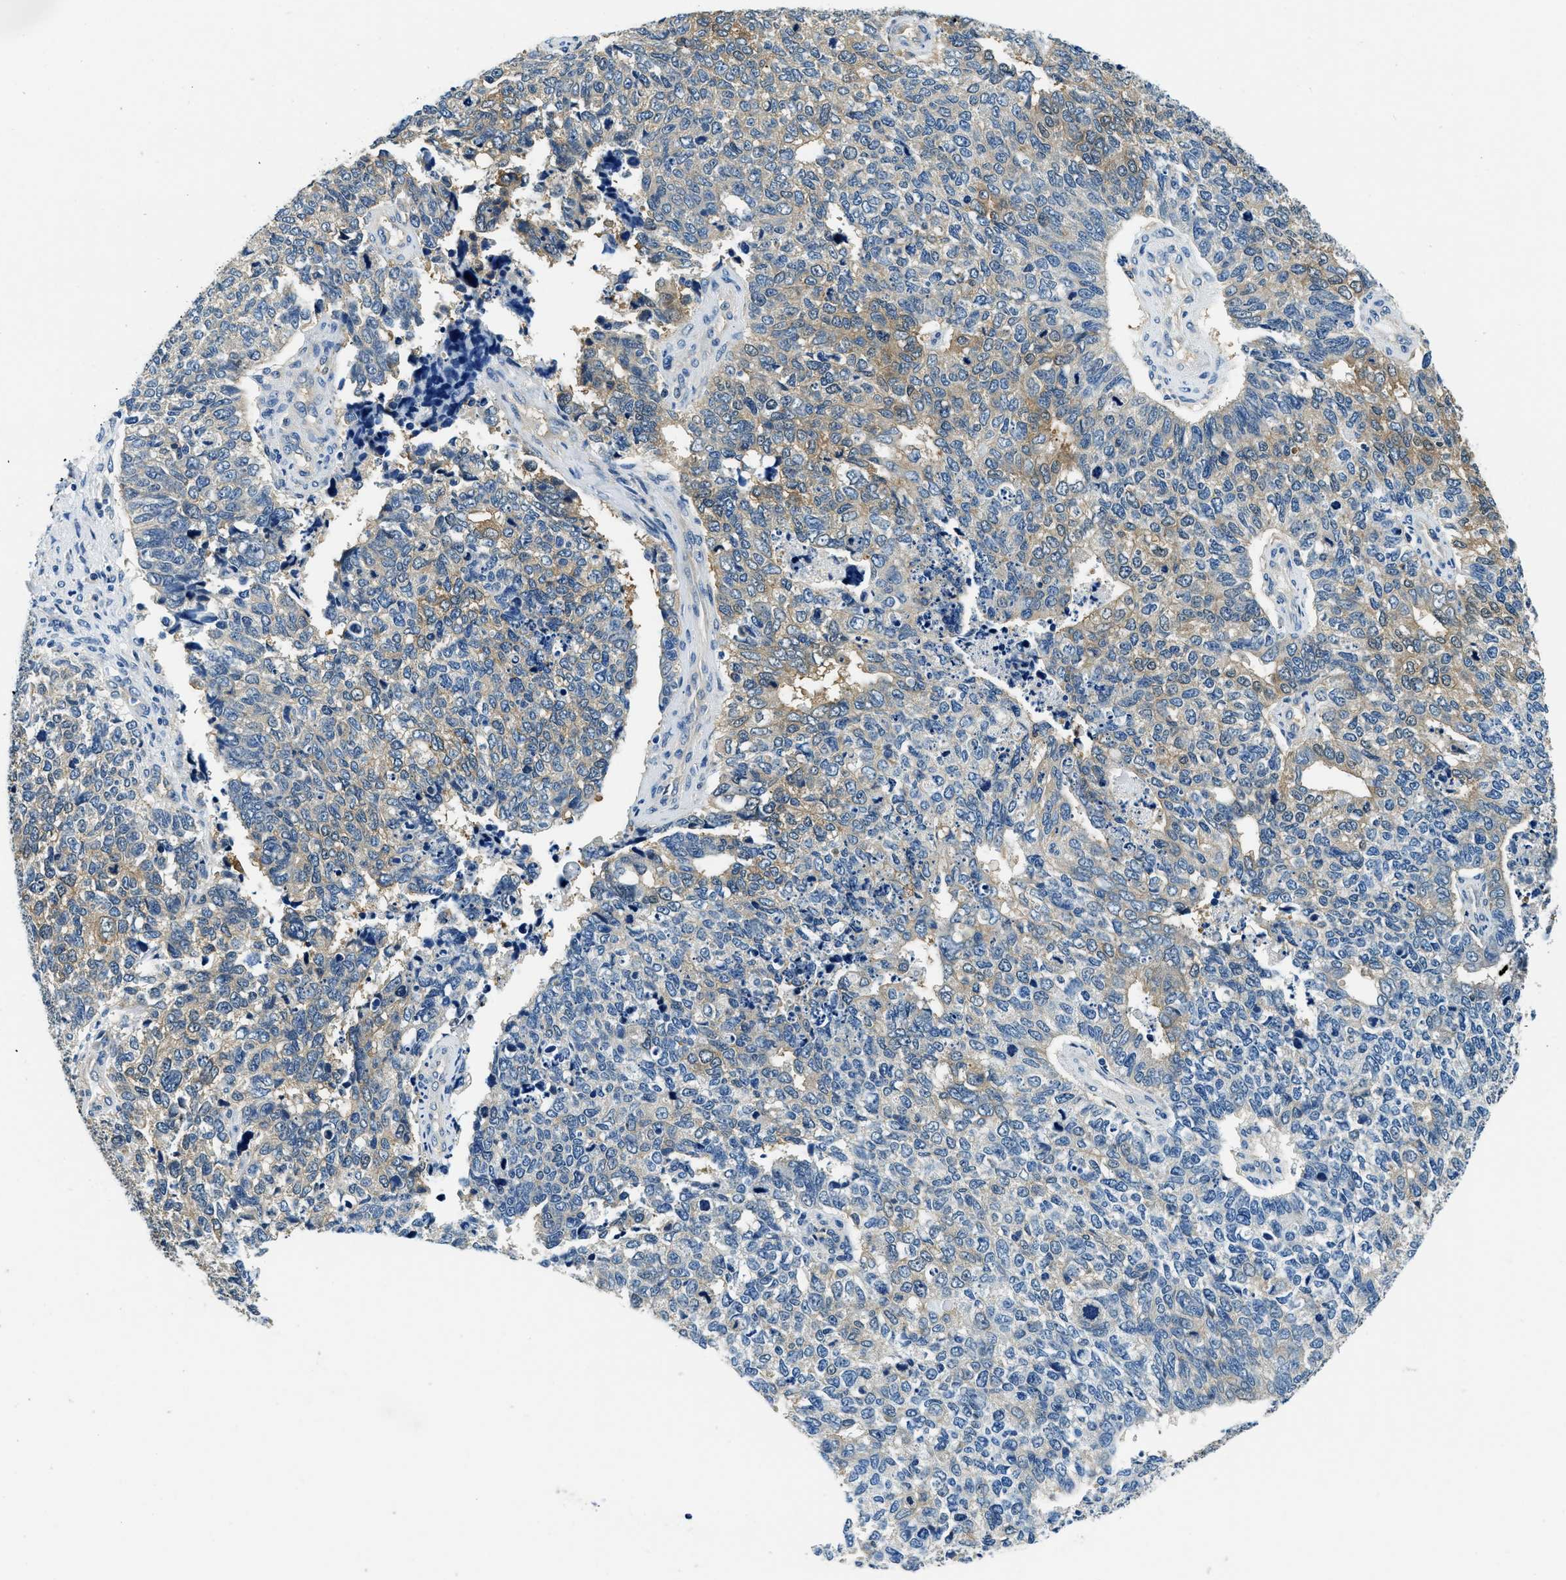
{"staining": {"intensity": "moderate", "quantity": "25%-75%", "location": "cytoplasmic/membranous"}, "tissue": "cervical cancer", "cell_type": "Tumor cells", "image_type": "cancer", "snomed": [{"axis": "morphology", "description": "Squamous cell carcinoma, NOS"}, {"axis": "topography", "description": "Cervix"}], "caption": "An image of human cervical cancer stained for a protein reveals moderate cytoplasmic/membranous brown staining in tumor cells.", "gene": "TWF1", "patient": {"sex": "female", "age": 63}}